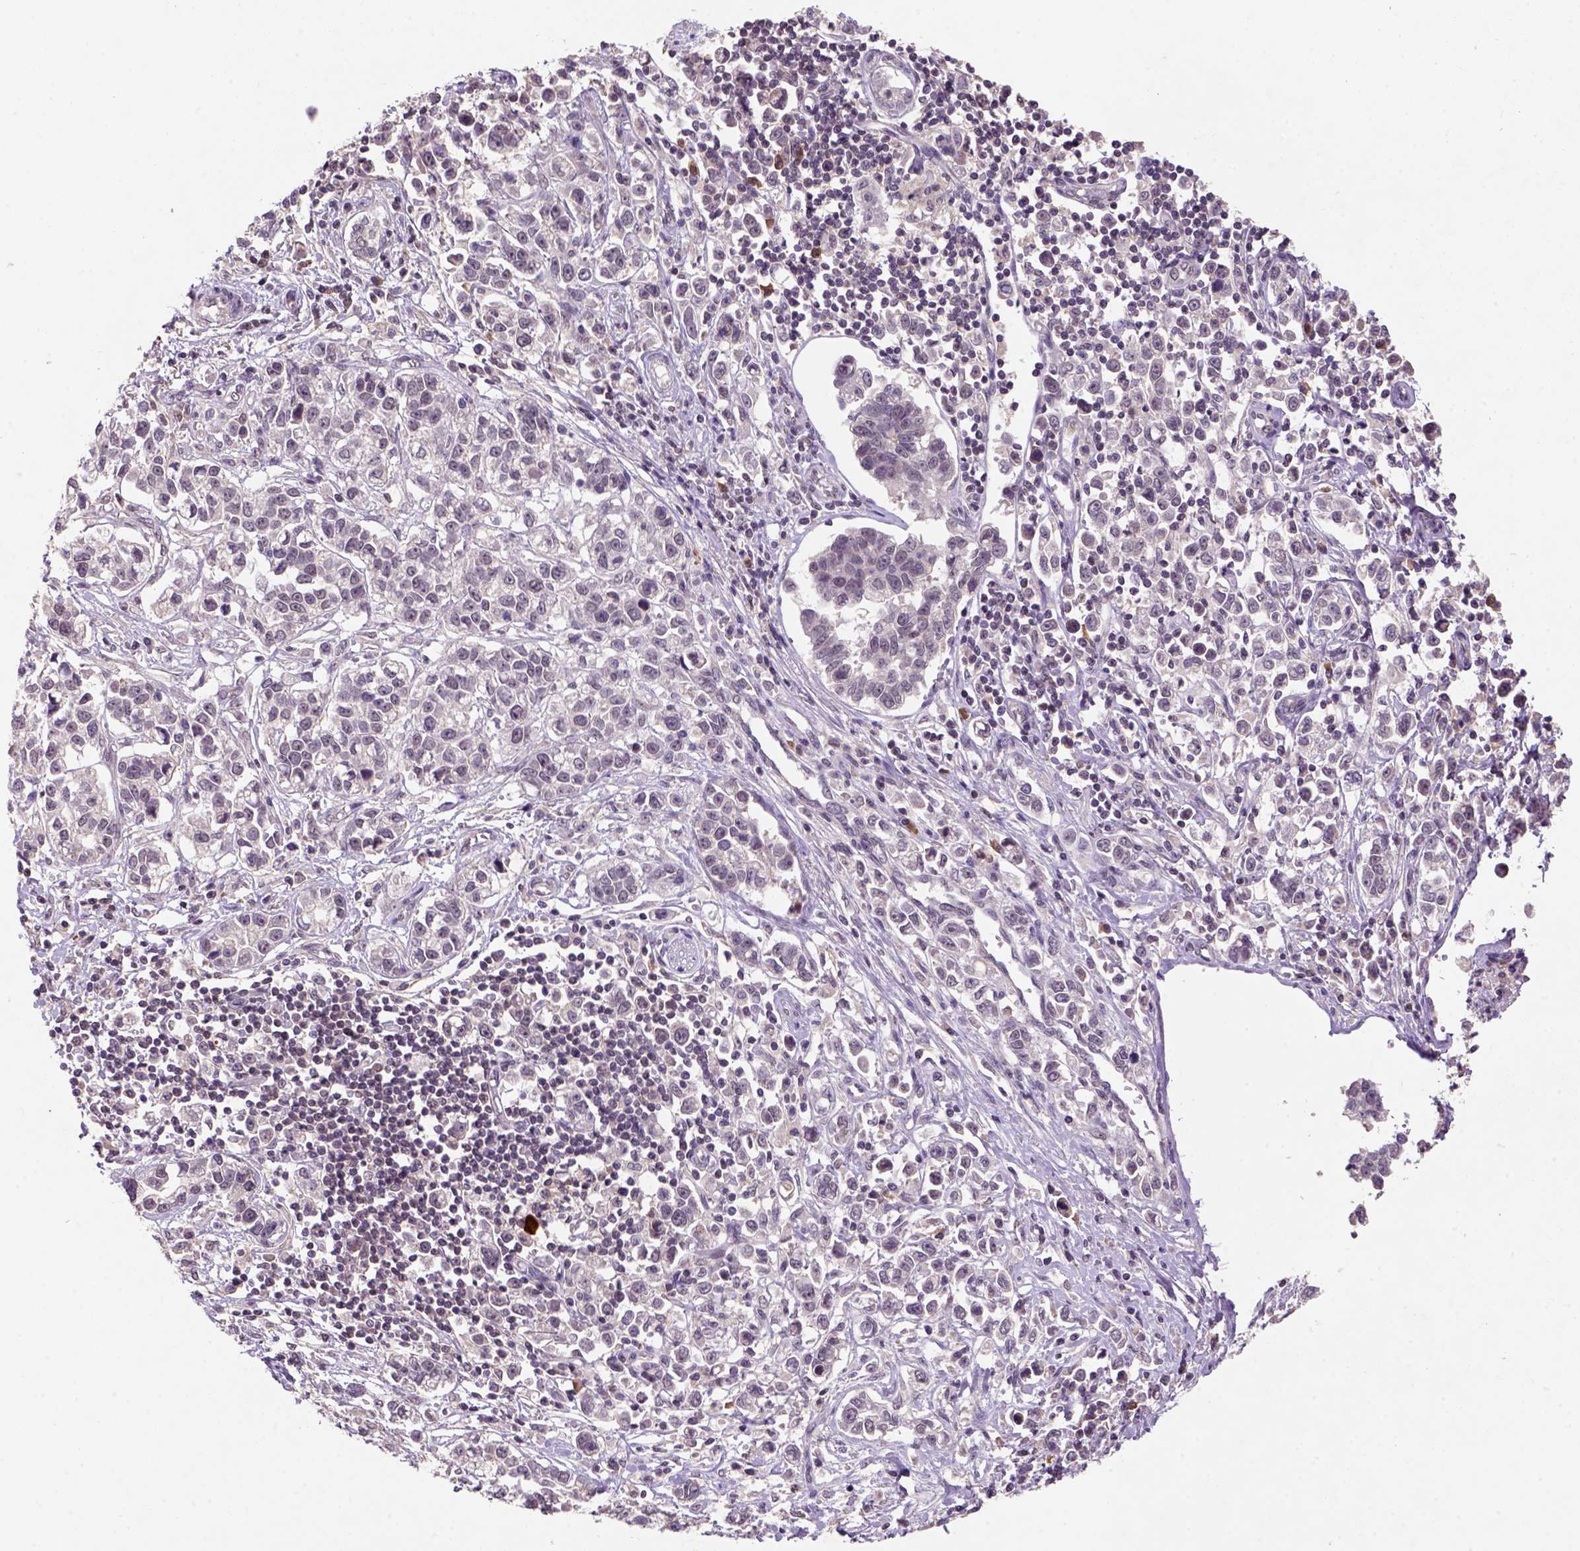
{"staining": {"intensity": "weak", "quantity": "25%-75%", "location": "cytoplasmic/membranous,nuclear"}, "tissue": "stomach cancer", "cell_type": "Tumor cells", "image_type": "cancer", "snomed": [{"axis": "morphology", "description": "Adenocarcinoma, NOS"}, {"axis": "topography", "description": "Stomach"}], "caption": "Protein staining demonstrates weak cytoplasmic/membranous and nuclear expression in about 25%-75% of tumor cells in stomach cancer (adenocarcinoma). (IHC, brightfield microscopy, high magnification).", "gene": "SCML4", "patient": {"sex": "male", "age": 93}}